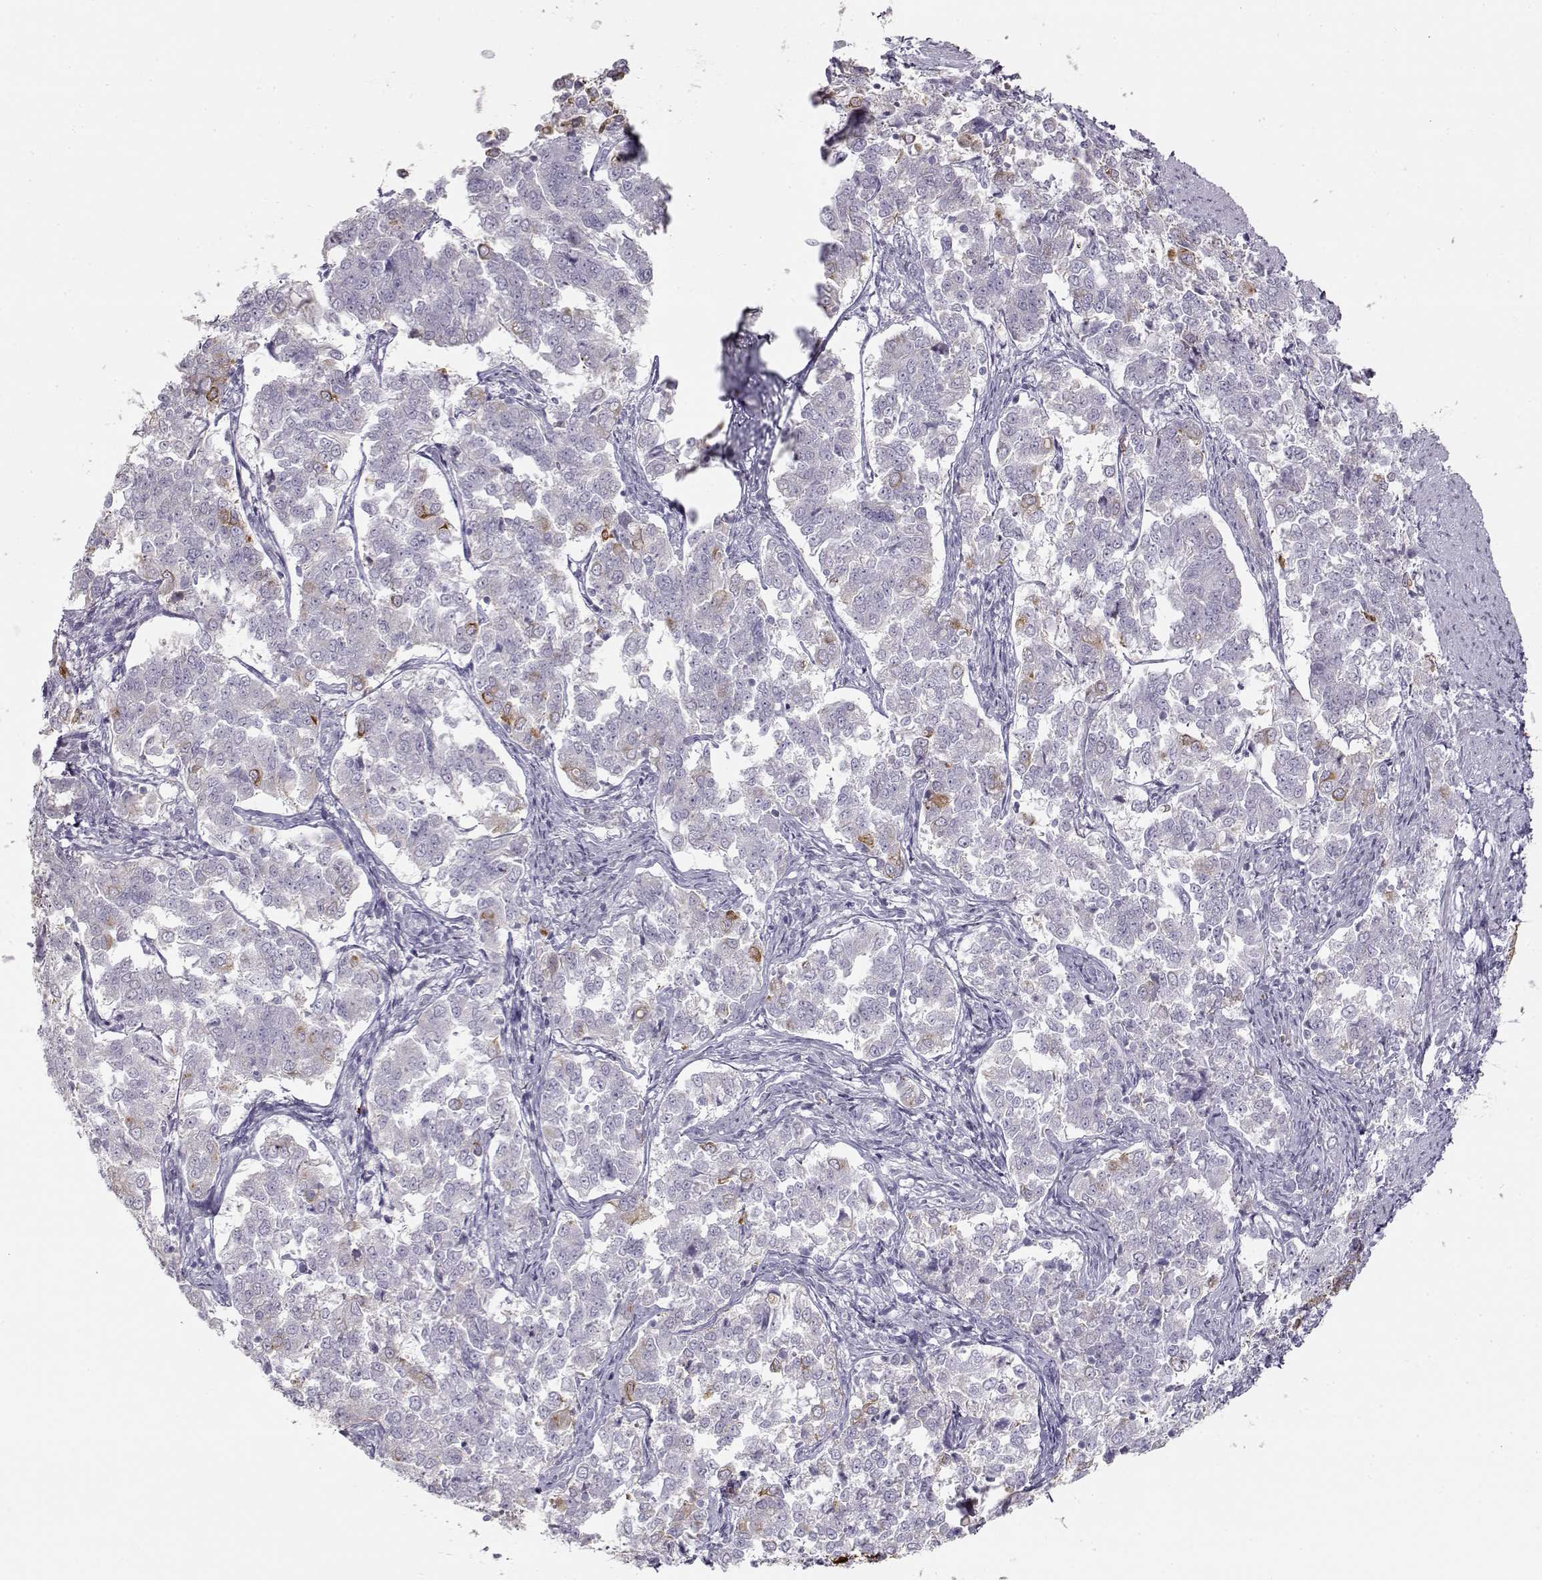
{"staining": {"intensity": "weak", "quantity": "<25%", "location": "cytoplasmic/membranous"}, "tissue": "endometrial cancer", "cell_type": "Tumor cells", "image_type": "cancer", "snomed": [{"axis": "morphology", "description": "Adenocarcinoma, NOS"}, {"axis": "topography", "description": "Endometrium"}], "caption": "Immunohistochemistry of human adenocarcinoma (endometrial) displays no staining in tumor cells.", "gene": "S100B", "patient": {"sex": "female", "age": 43}}